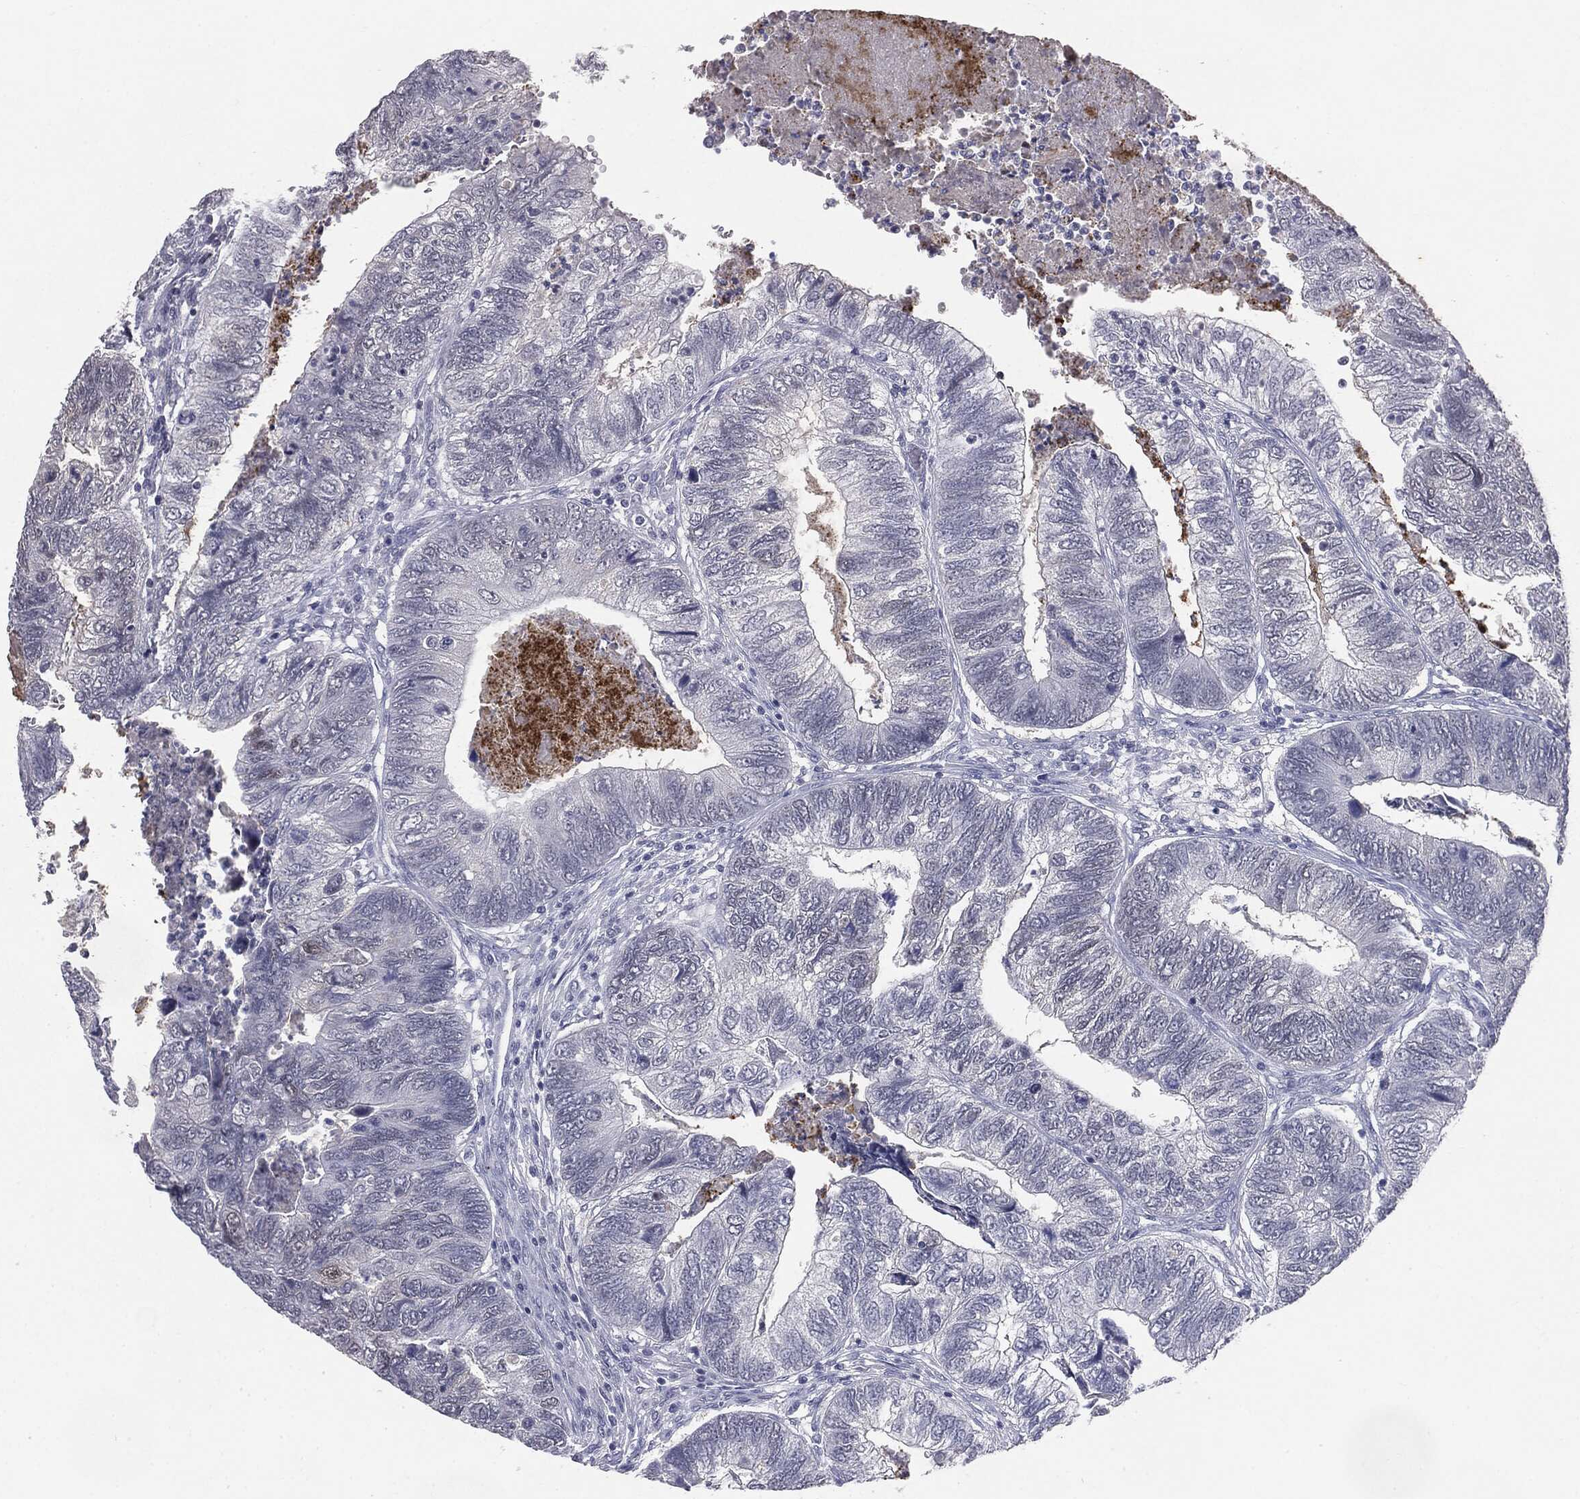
{"staining": {"intensity": "negative", "quantity": "none", "location": "none"}, "tissue": "colorectal cancer", "cell_type": "Tumor cells", "image_type": "cancer", "snomed": [{"axis": "morphology", "description": "Adenocarcinoma, NOS"}, {"axis": "topography", "description": "Colon"}], "caption": "DAB immunohistochemical staining of colorectal cancer demonstrates no significant expression in tumor cells.", "gene": "SLC2A2", "patient": {"sex": "female", "age": 67}}